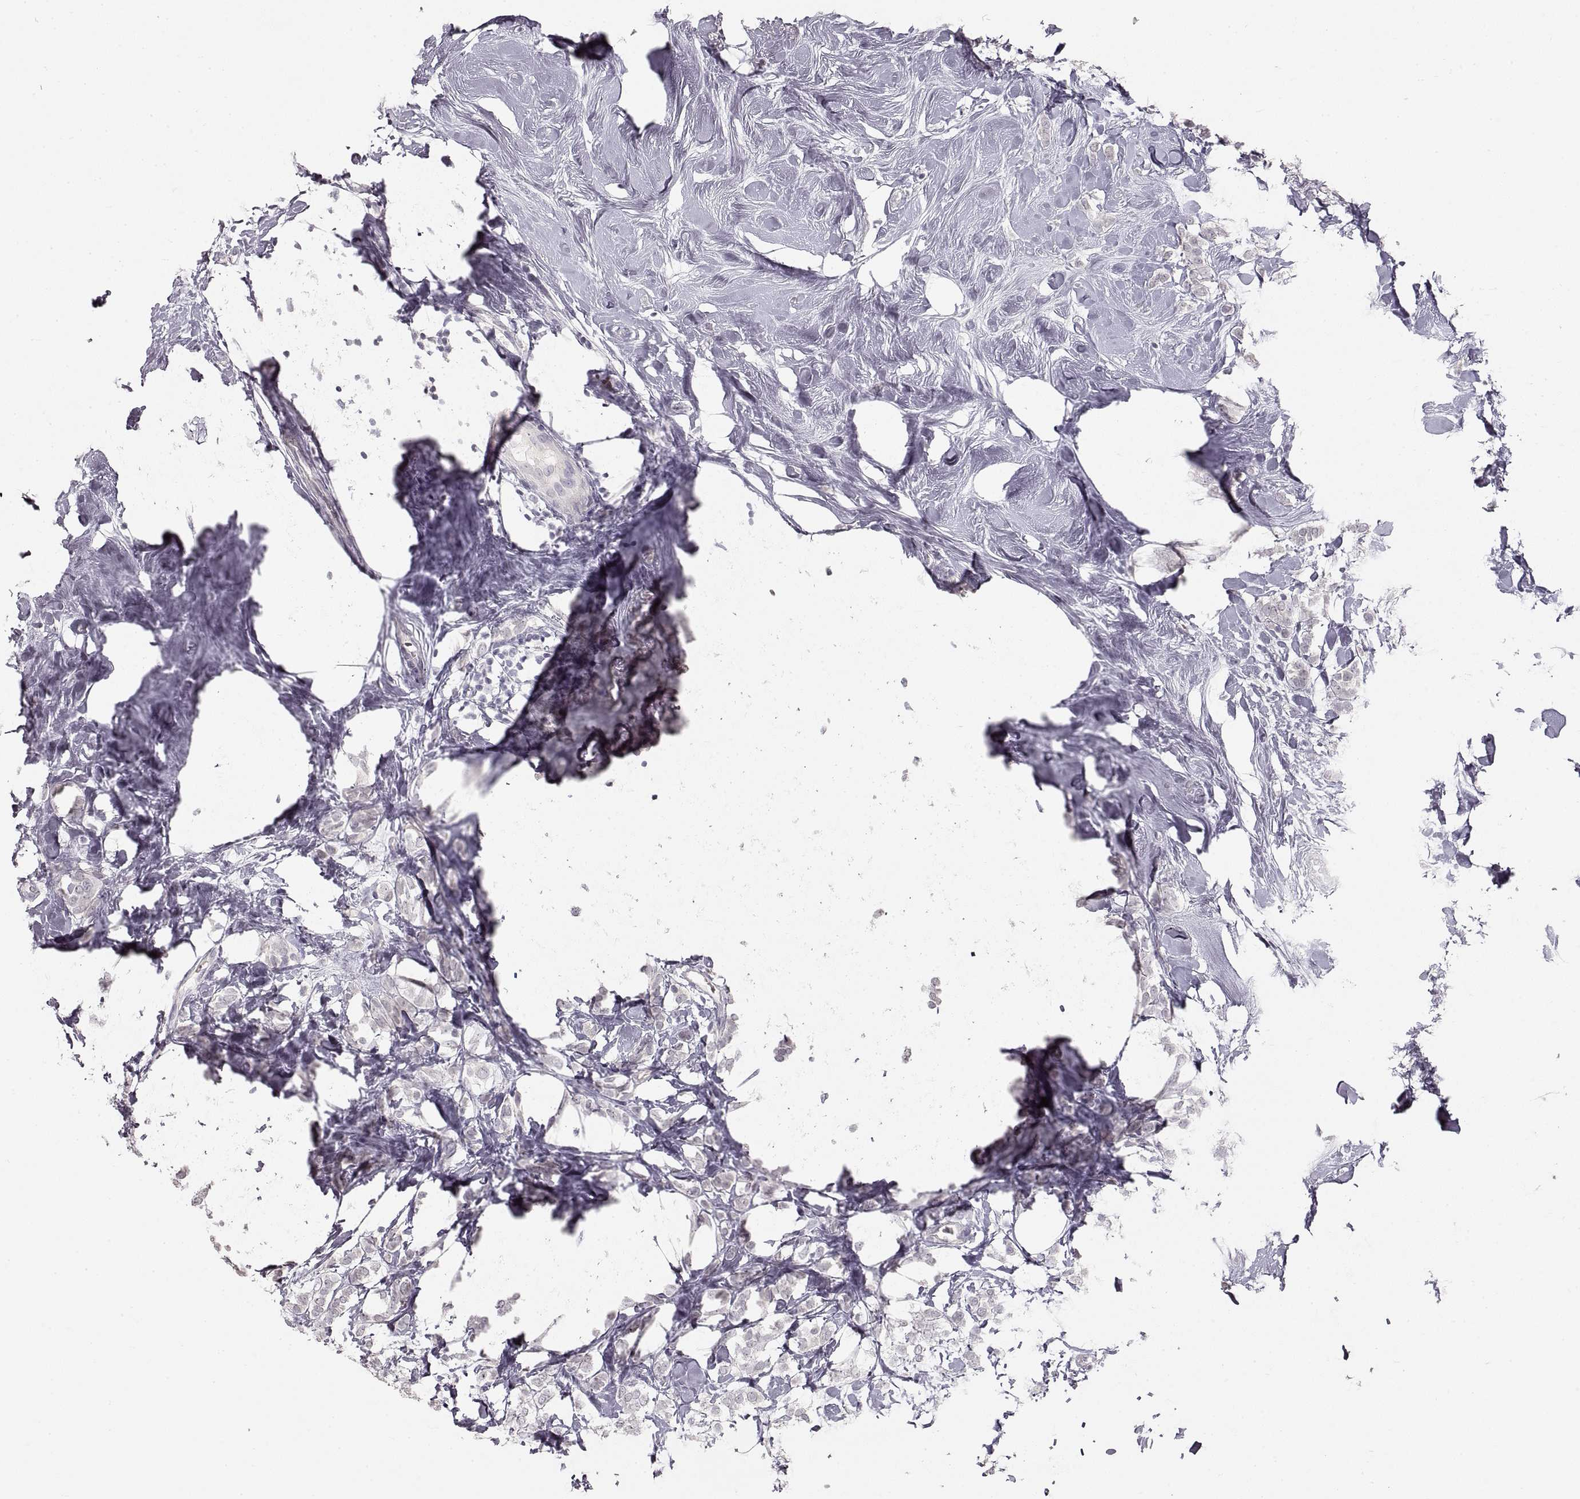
{"staining": {"intensity": "negative", "quantity": "none", "location": "none"}, "tissue": "breast cancer", "cell_type": "Tumor cells", "image_type": "cancer", "snomed": [{"axis": "morphology", "description": "Lobular carcinoma"}, {"axis": "topography", "description": "Breast"}], "caption": "The image exhibits no significant expression in tumor cells of breast cancer (lobular carcinoma). (DAB (3,3'-diaminobenzidine) IHC with hematoxylin counter stain).", "gene": "PCSK2", "patient": {"sex": "female", "age": 49}}